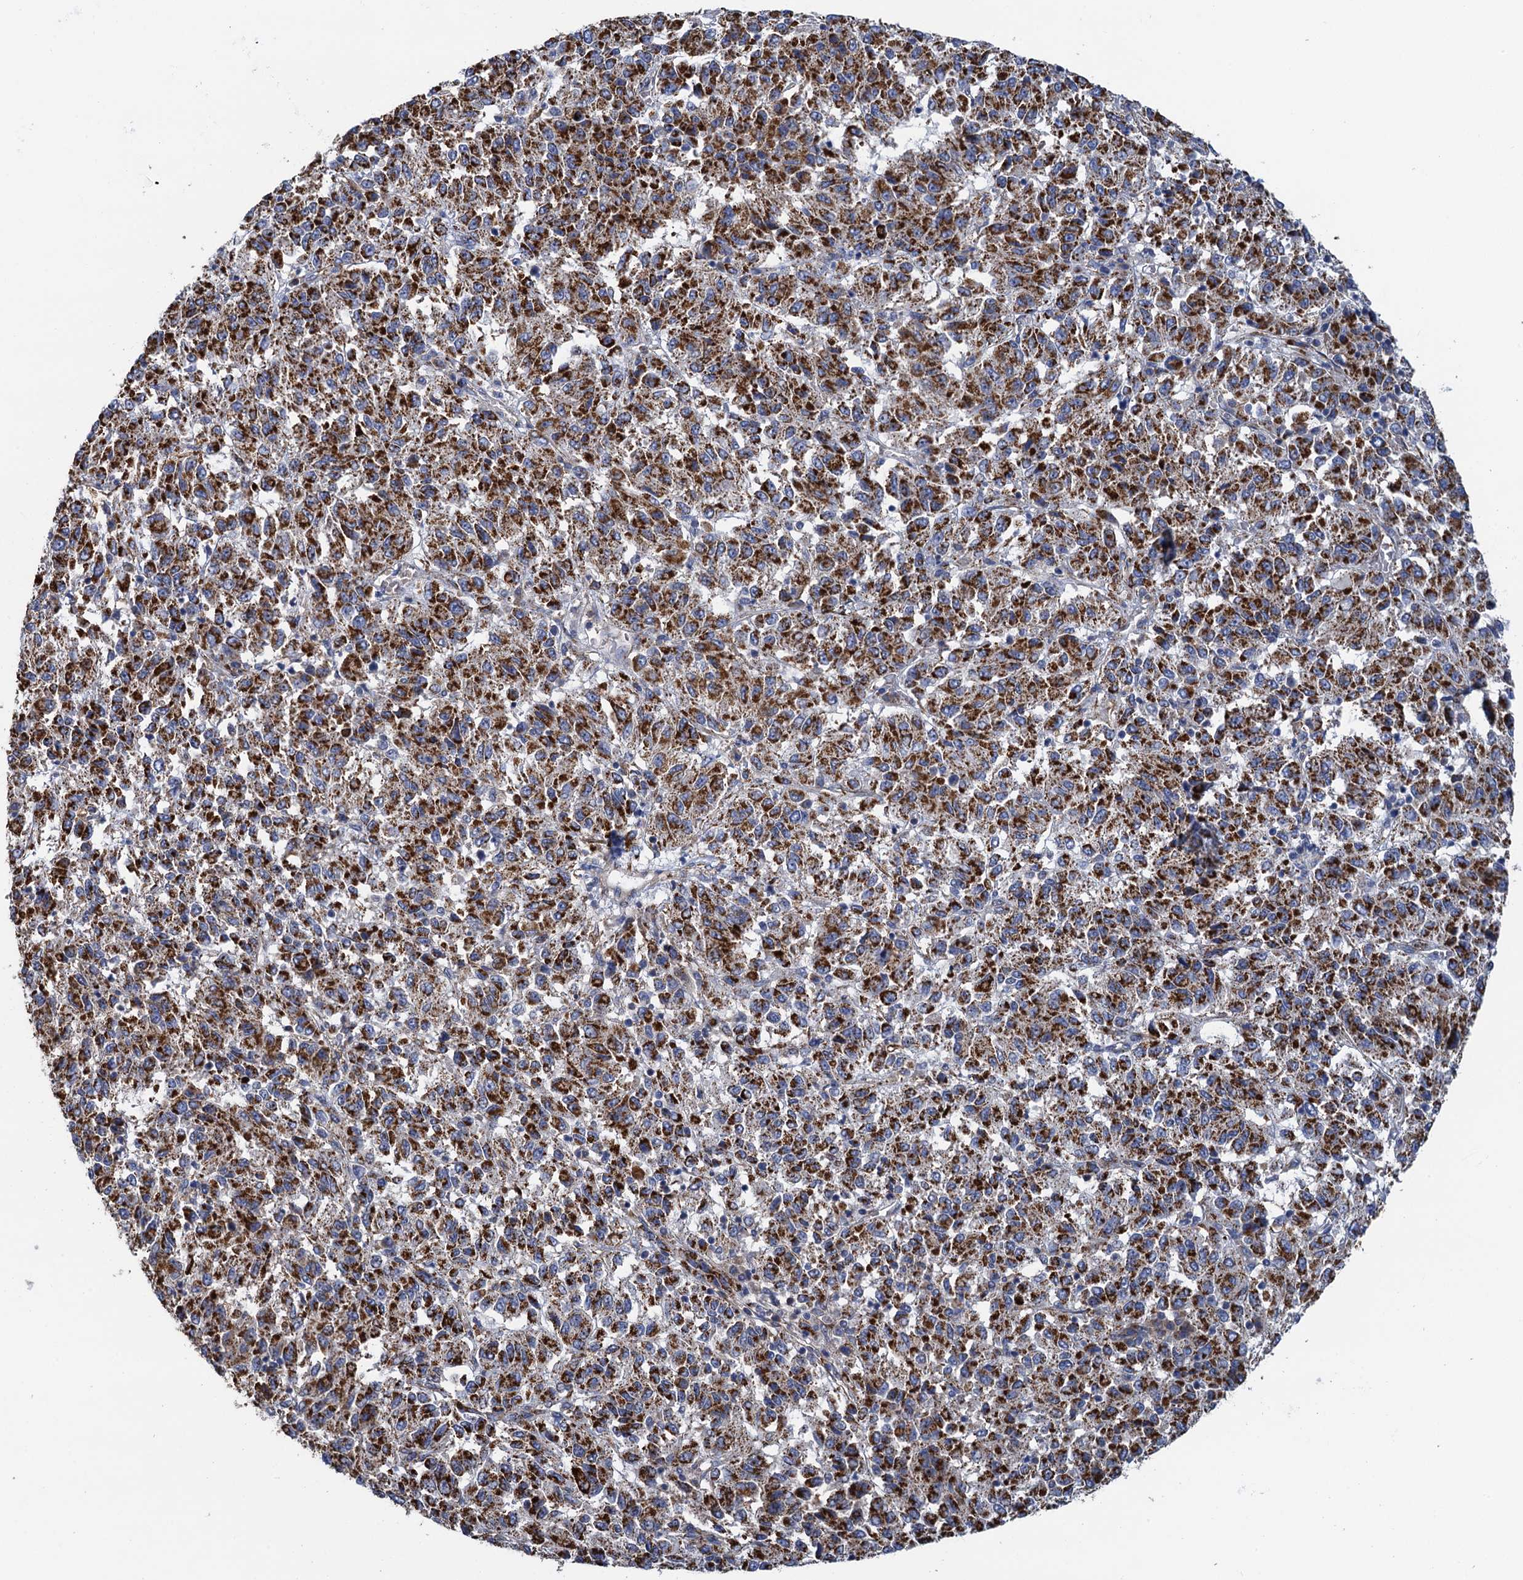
{"staining": {"intensity": "strong", "quantity": ">75%", "location": "cytoplasmic/membranous"}, "tissue": "melanoma", "cell_type": "Tumor cells", "image_type": "cancer", "snomed": [{"axis": "morphology", "description": "Malignant melanoma, Metastatic site"}, {"axis": "topography", "description": "Lung"}], "caption": "Melanoma stained with immunohistochemistry (IHC) exhibits strong cytoplasmic/membranous positivity in approximately >75% of tumor cells.", "gene": "GCSH", "patient": {"sex": "male", "age": 64}}